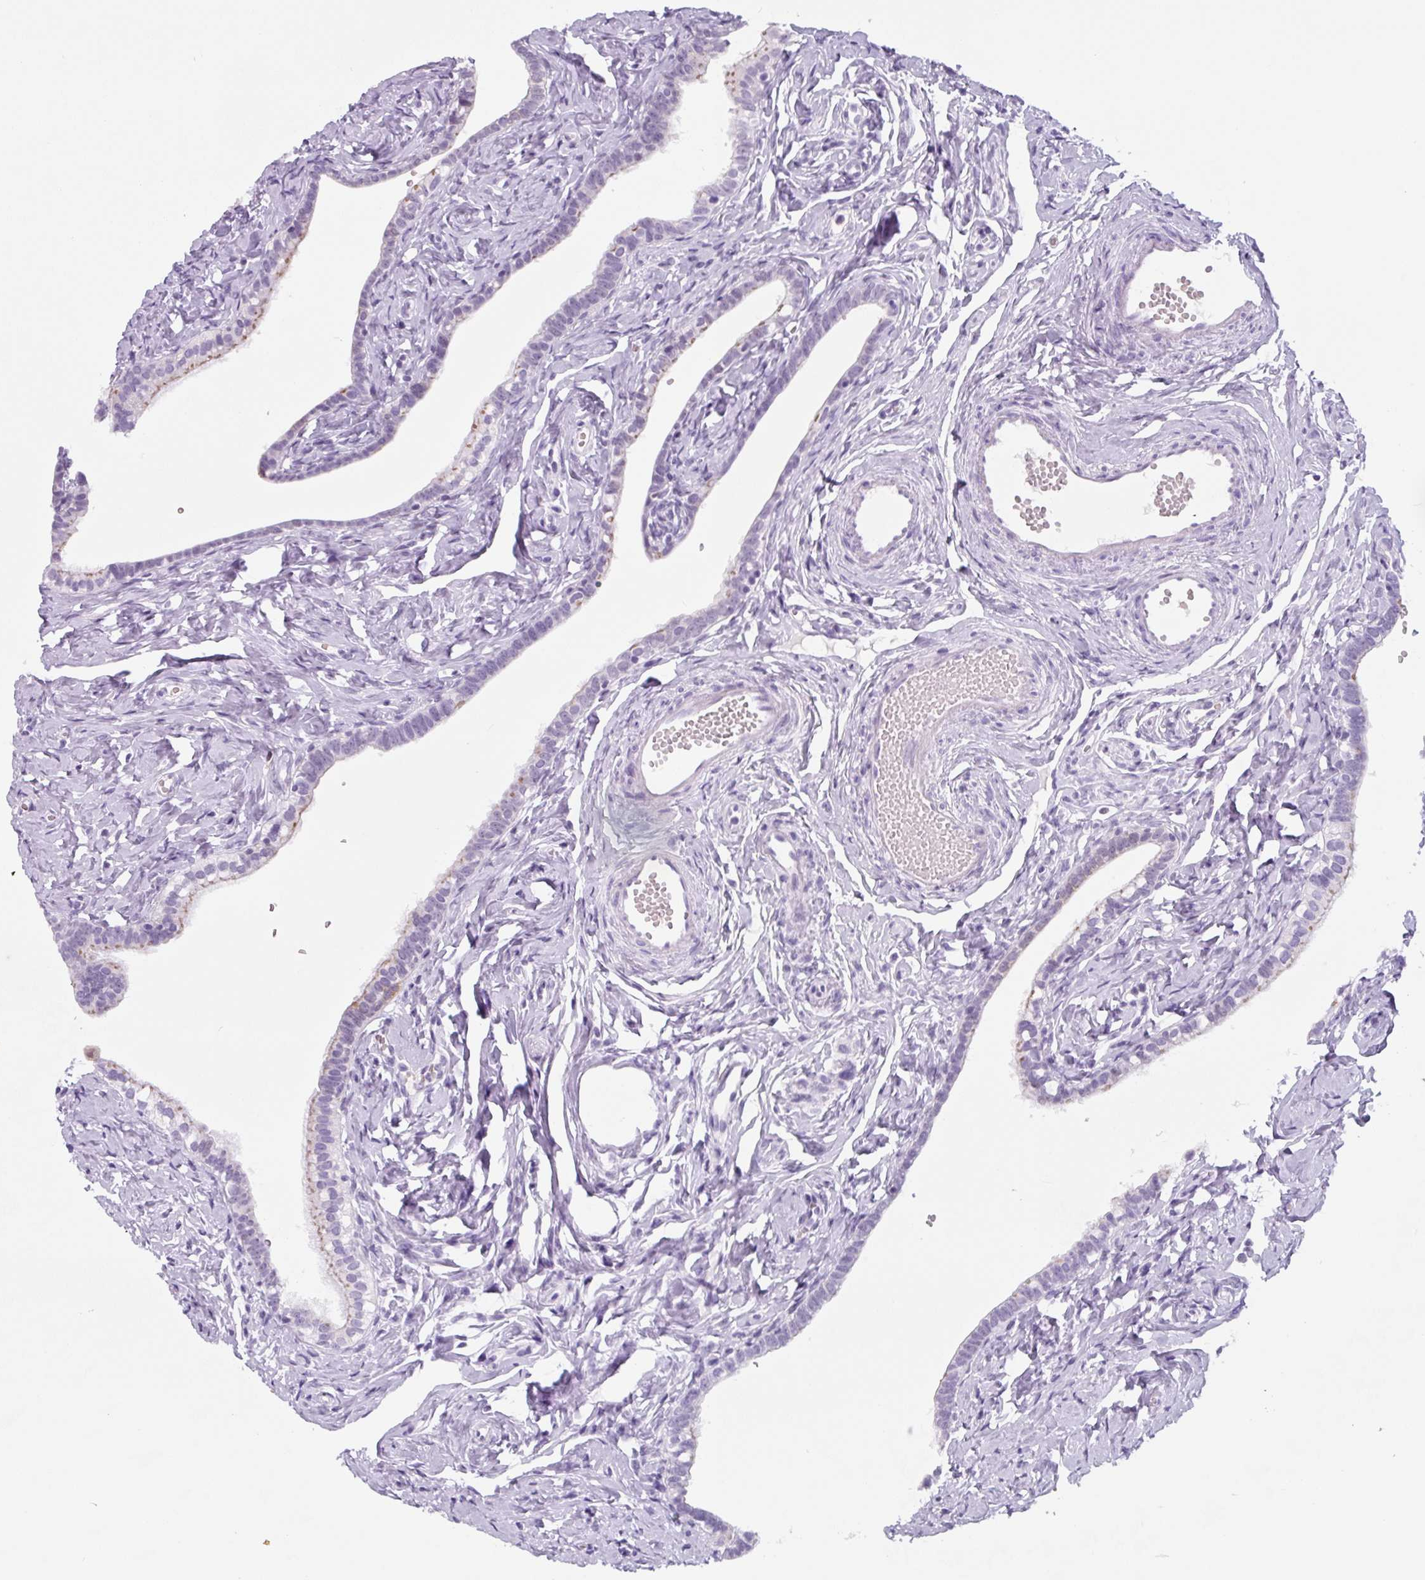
{"staining": {"intensity": "moderate", "quantity": "25%-75%", "location": "cytoplasmic/membranous"}, "tissue": "fallopian tube", "cell_type": "Glandular cells", "image_type": "normal", "snomed": [{"axis": "morphology", "description": "Normal tissue, NOS"}, {"axis": "topography", "description": "Fallopian tube"}], "caption": "This is an image of IHC staining of unremarkable fallopian tube, which shows moderate staining in the cytoplasmic/membranous of glandular cells.", "gene": "TNFRSF8", "patient": {"sex": "female", "age": 66}}